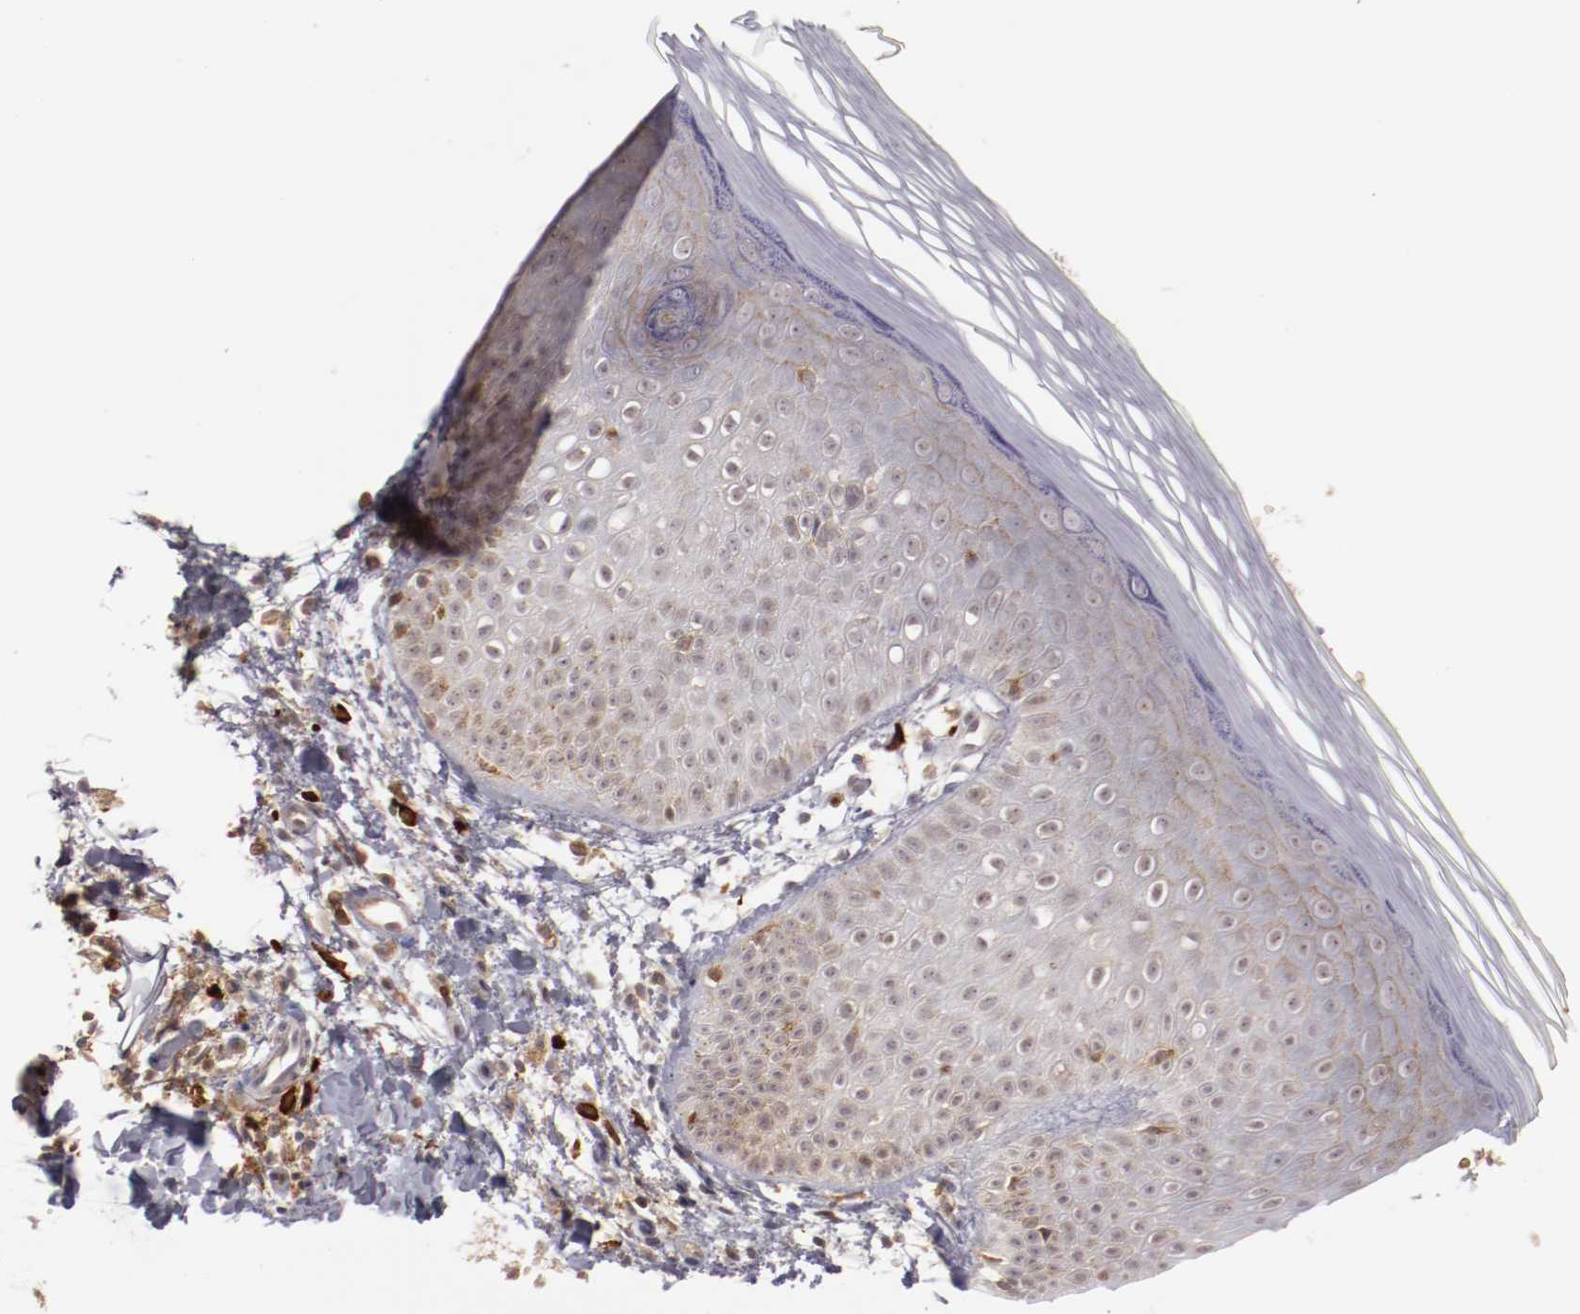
{"staining": {"intensity": "weak", "quantity": "25%-75%", "location": "cytoplasmic/membranous"}, "tissue": "skin", "cell_type": "Epidermal cells", "image_type": "normal", "snomed": [{"axis": "morphology", "description": "Normal tissue, NOS"}, {"axis": "morphology", "description": "Inflammation, NOS"}, {"axis": "topography", "description": "Soft tissue"}, {"axis": "topography", "description": "Anal"}], "caption": "Immunohistochemistry (IHC) (DAB) staining of unremarkable skin shows weak cytoplasmic/membranous protein staining in approximately 25%-75% of epidermal cells.", "gene": "STX3", "patient": {"sex": "female", "age": 15}}